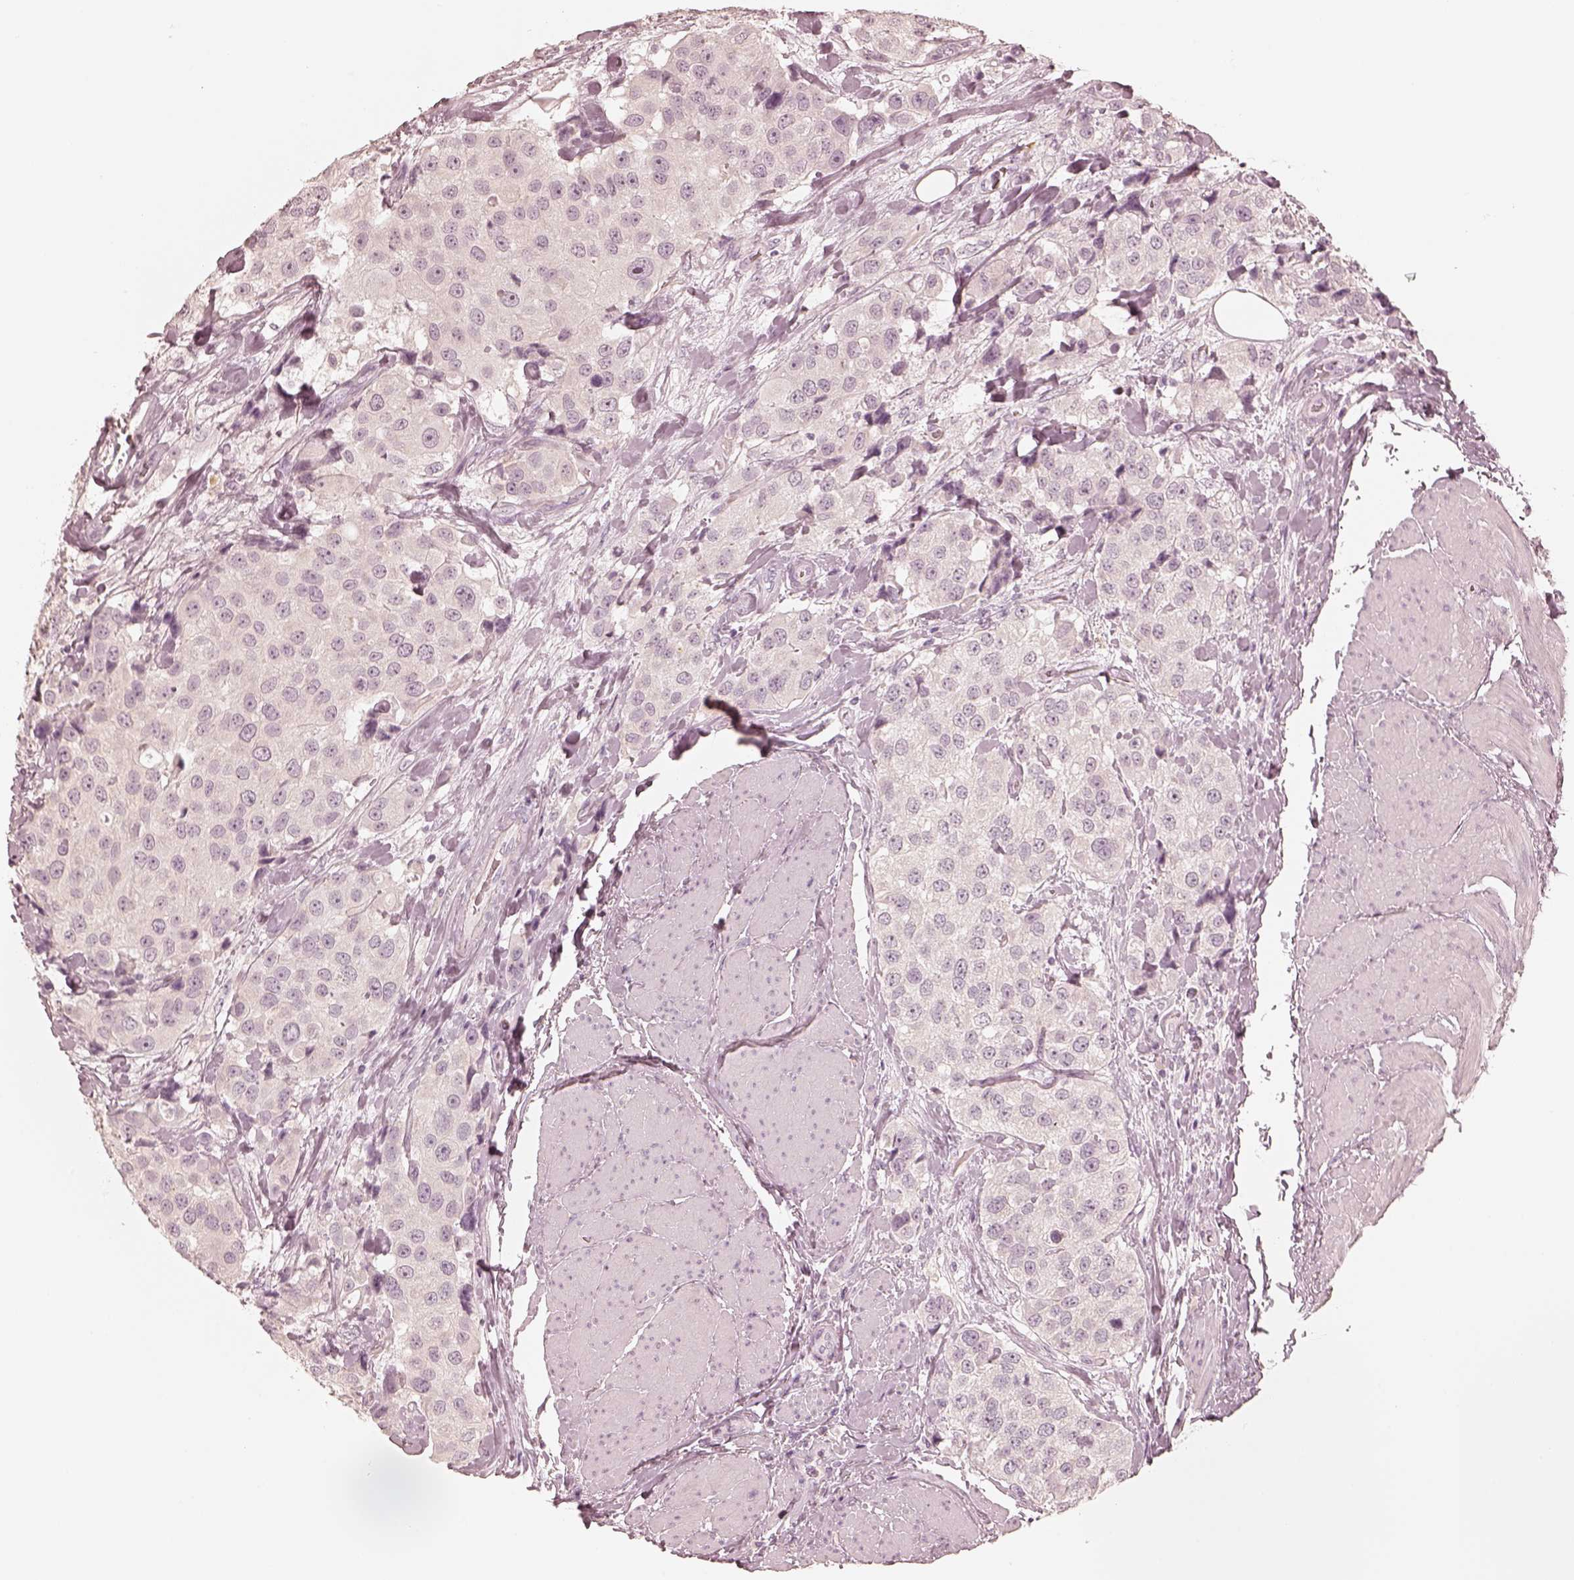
{"staining": {"intensity": "negative", "quantity": "none", "location": "none"}, "tissue": "urothelial cancer", "cell_type": "Tumor cells", "image_type": "cancer", "snomed": [{"axis": "morphology", "description": "Urothelial carcinoma, High grade"}, {"axis": "topography", "description": "Urinary bladder"}], "caption": "High magnification brightfield microscopy of urothelial cancer stained with DAB (brown) and counterstained with hematoxylin (blue): tumor cells show no significant expression.", "gene": "CALR3", "patient": {"sex": "female", "age": 64}}